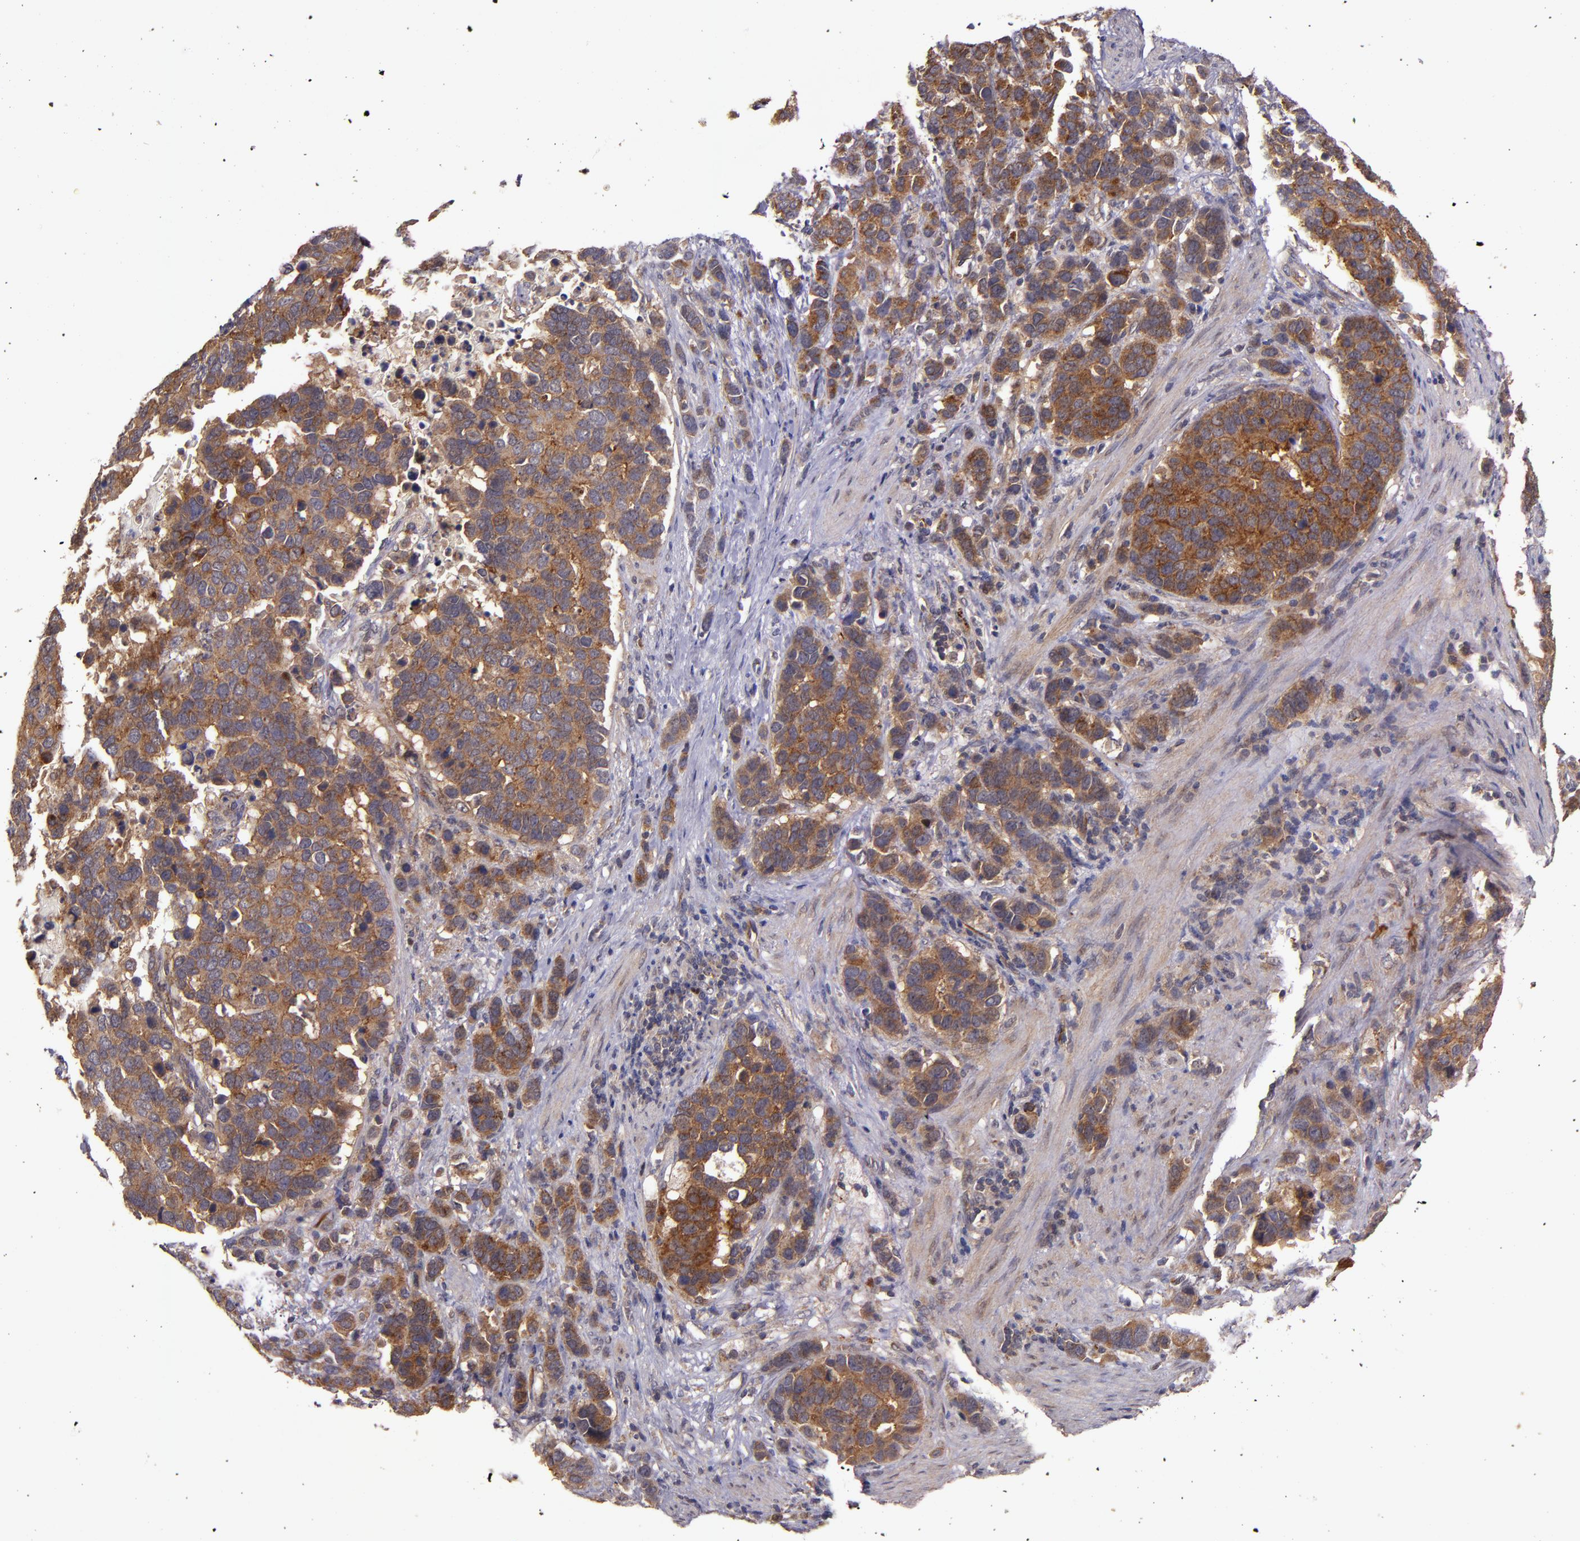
{"staining": {"intensity": "moderate", "quantity": ">75%", "location": "cytoplasmic/membranous"}, "tissue": "stomach cancer", "cell_type": "Tumor cells", "image_type": "cancer", "snomed": [{"axis": "morphology", "description": "Adenocarcinoma, NOS"}, {"axis": "topography", "description": "Stomach, upper"}], "caption": "Protein staining of adenocarcinoma (stomach) tissue shows moderate cytoplasmic/membranous expression in about >75% of tumor cells.", "gene": "FTSJ1", "patient": {"sex": "male", "age": 71}}